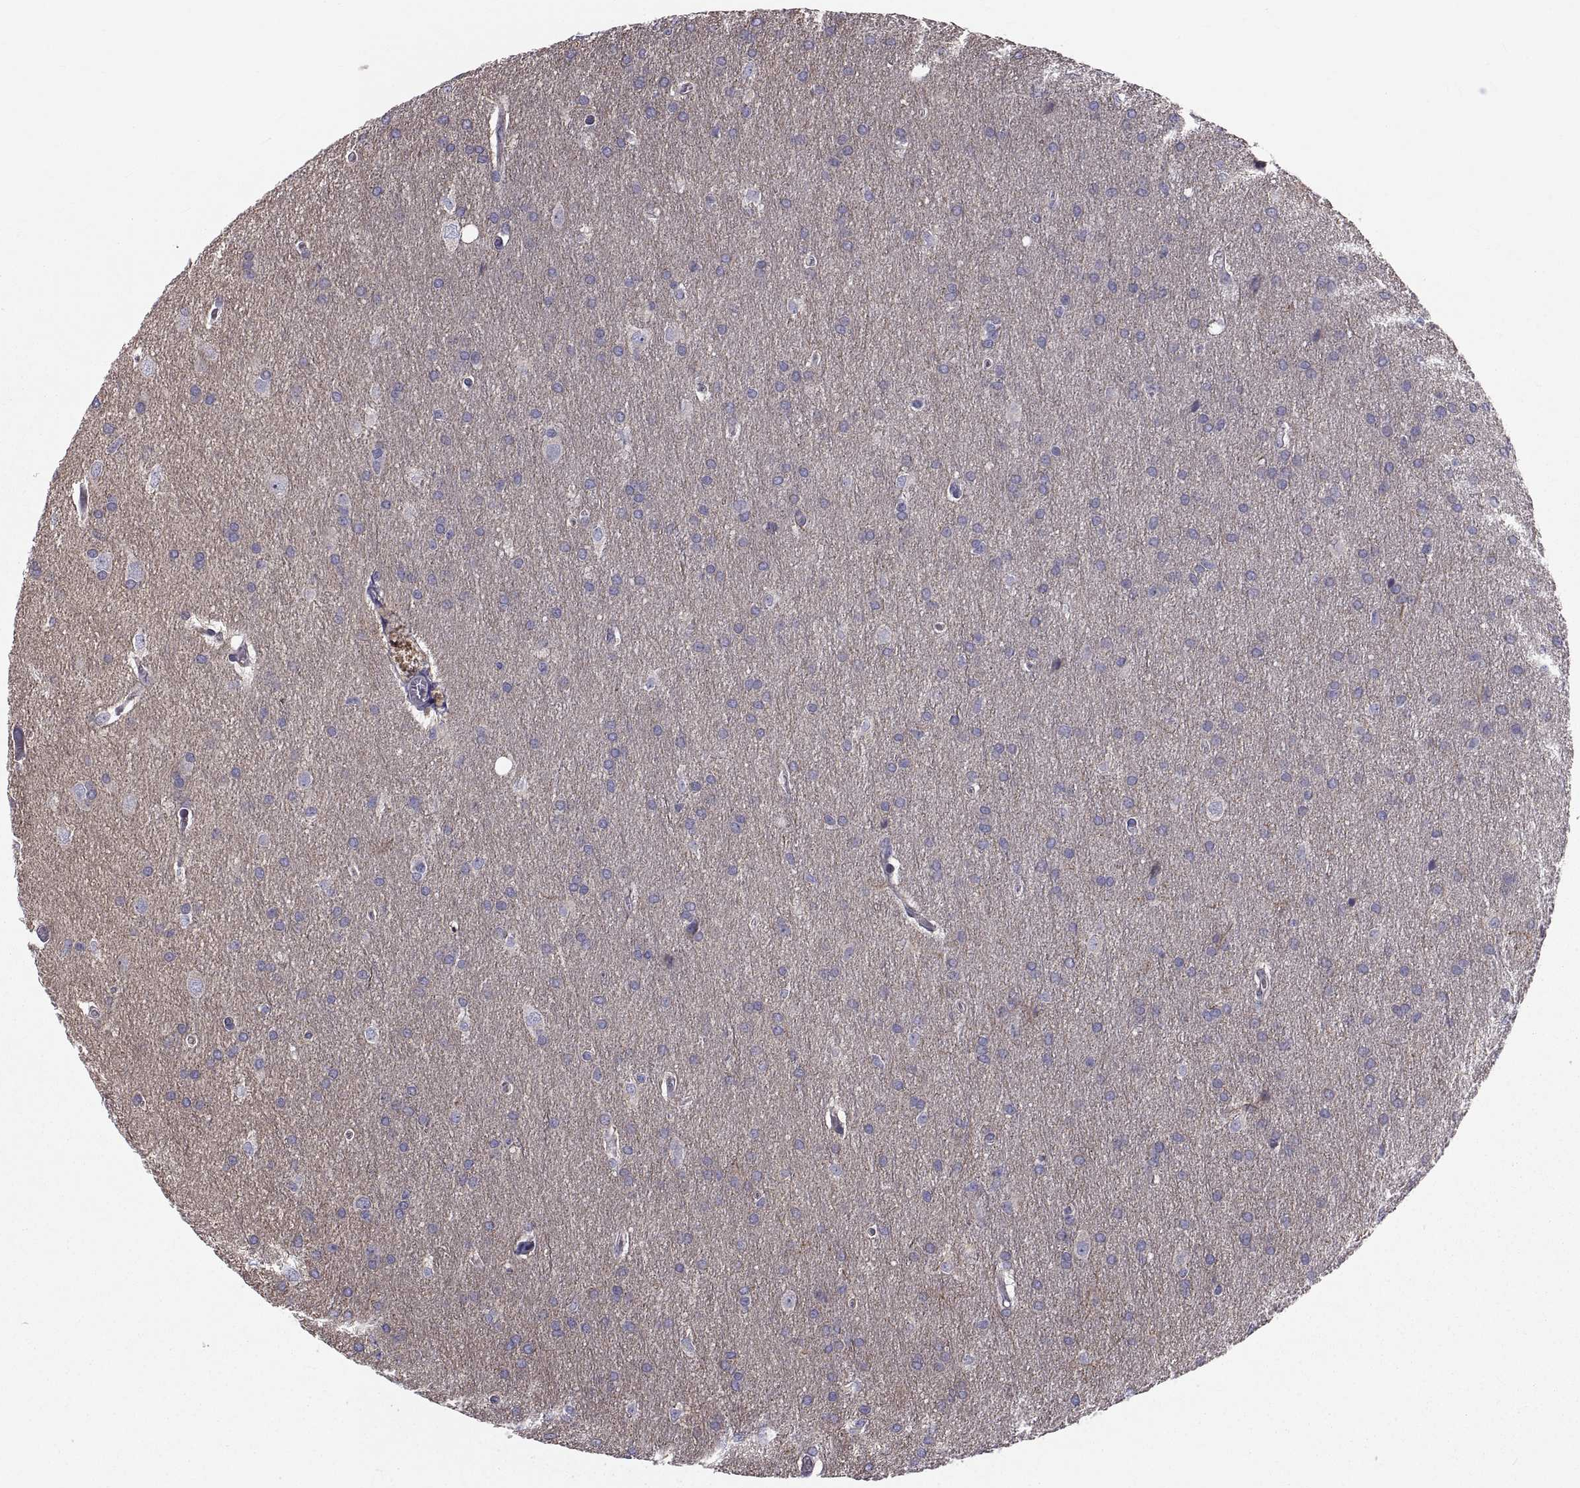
{"staining": {"intensity": "negative", "quantity": "none", "location": "none"}, "tissue": "glioma", "cell_type": "Tumor cells", "image_type": "cancer", "snomed": [{"axis": "morphology", "description": "Glioma, malignant, Low grade"}, {"axis": "topography", "description": "Brain"}], "caption": "Immunohistochemistry (IHC) micrograph of neoplastic tissue: human glioma stained with DAB (3,3'-diaminobenzidine) exhibits no significant protein expression in tumor cells. (Immunohistochemistry (IHC), brightfield microscopy, high magnification).", "gene": "ANO1", "patient": {"sex": "female", "age": 32}}